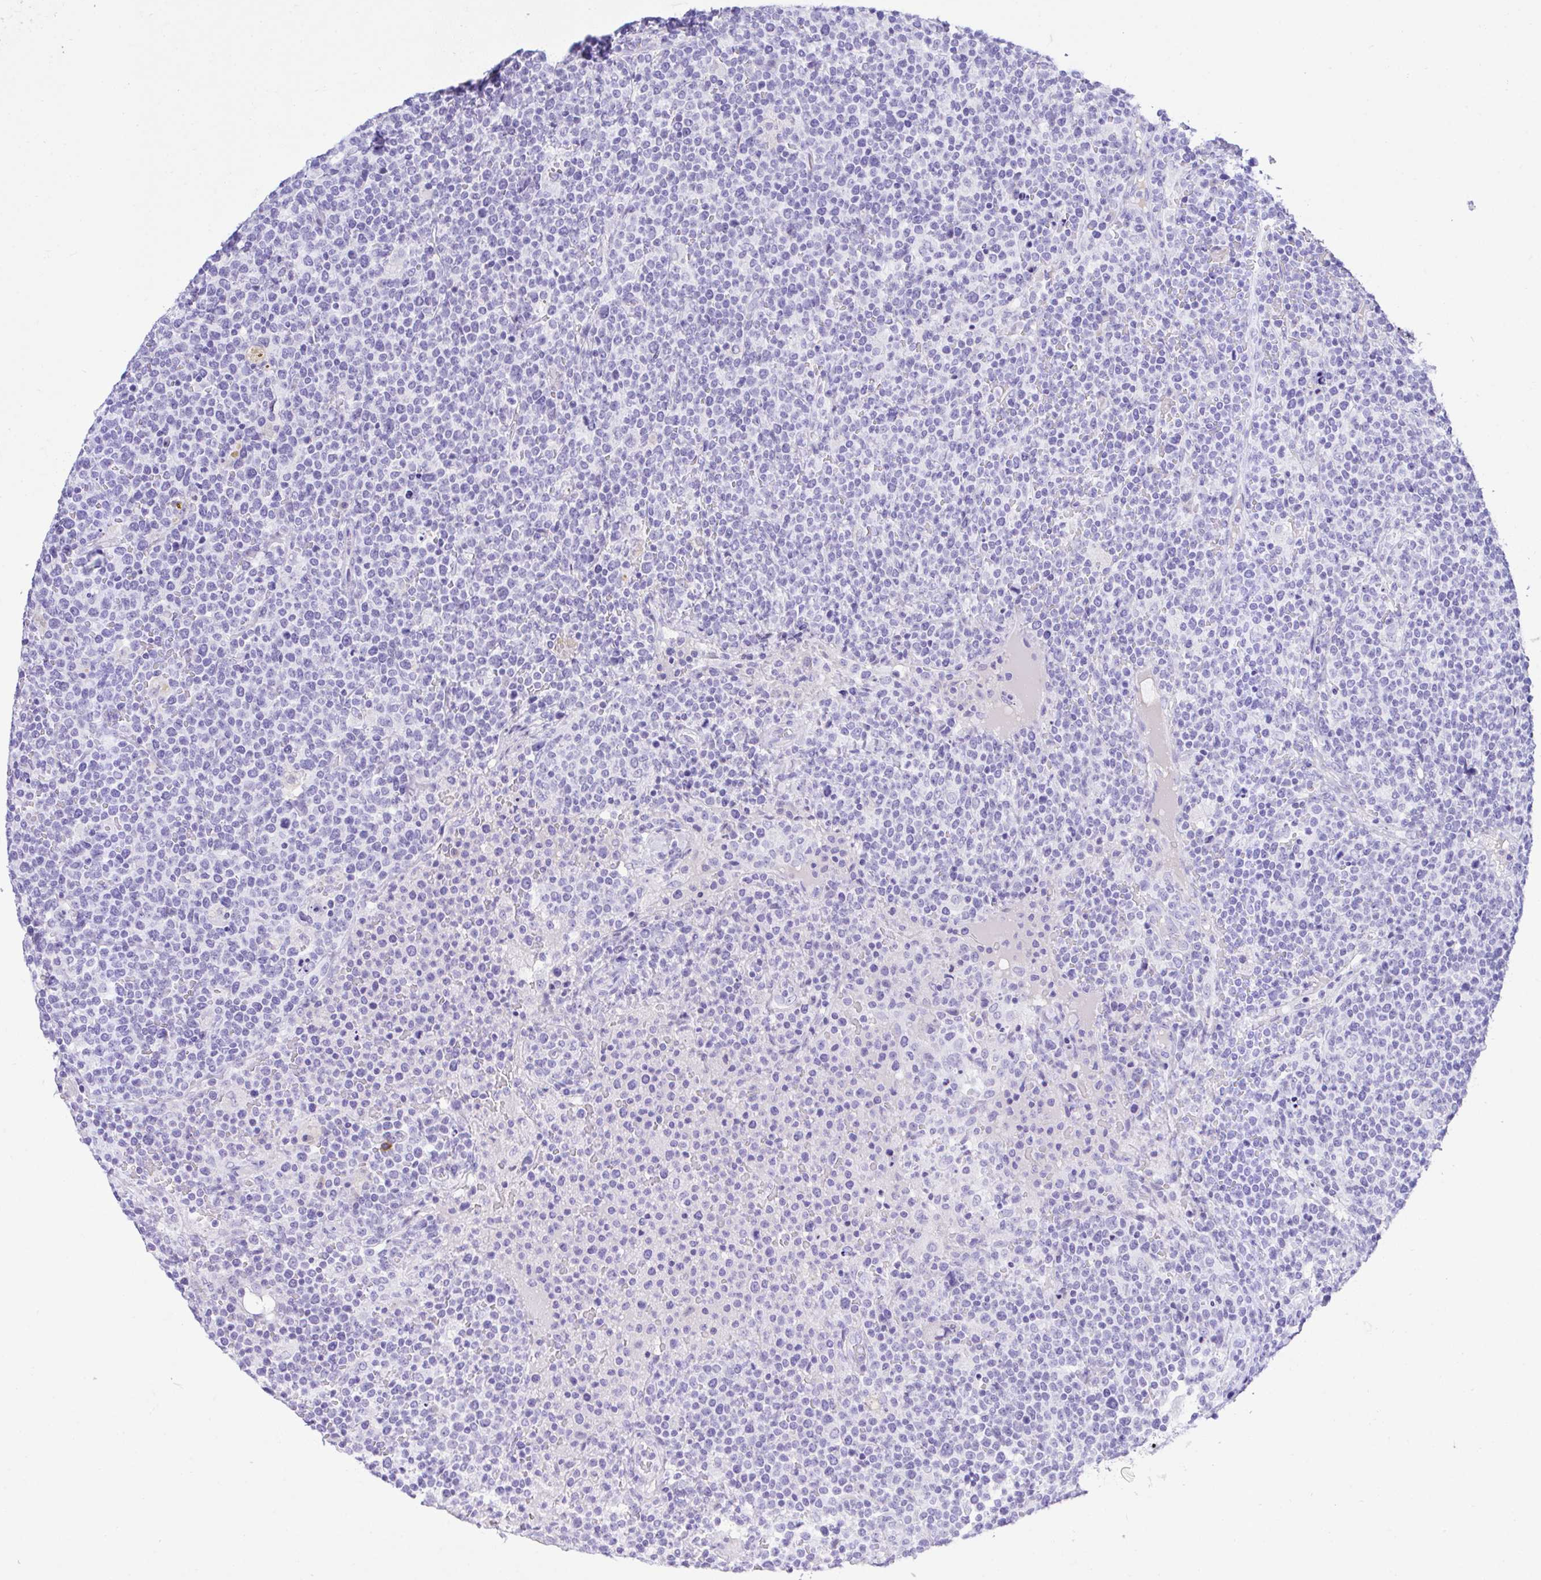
{"staining": {"intensity": "negative", "quantity": "none", "location": "none"}, "tissue": "lymphoma", "cell_type": "Tumor cells", "image_type": "cancer", "snomed": [{"axis": "morphology", "description": "Malignant lymphoma, non-Hodgkin's type, High grade"}, {"axis": "topography", "description": "Lymph node"}], "caption": "A high-resolution histopathology image shows immunohistochemistry staining of high-grade malignant lymphoma, non-Hodgkin's type, which displays no significant expression in tumor cells.", "gene": "AKR1D1", "patient": {"sex": "male", "age": 61}}